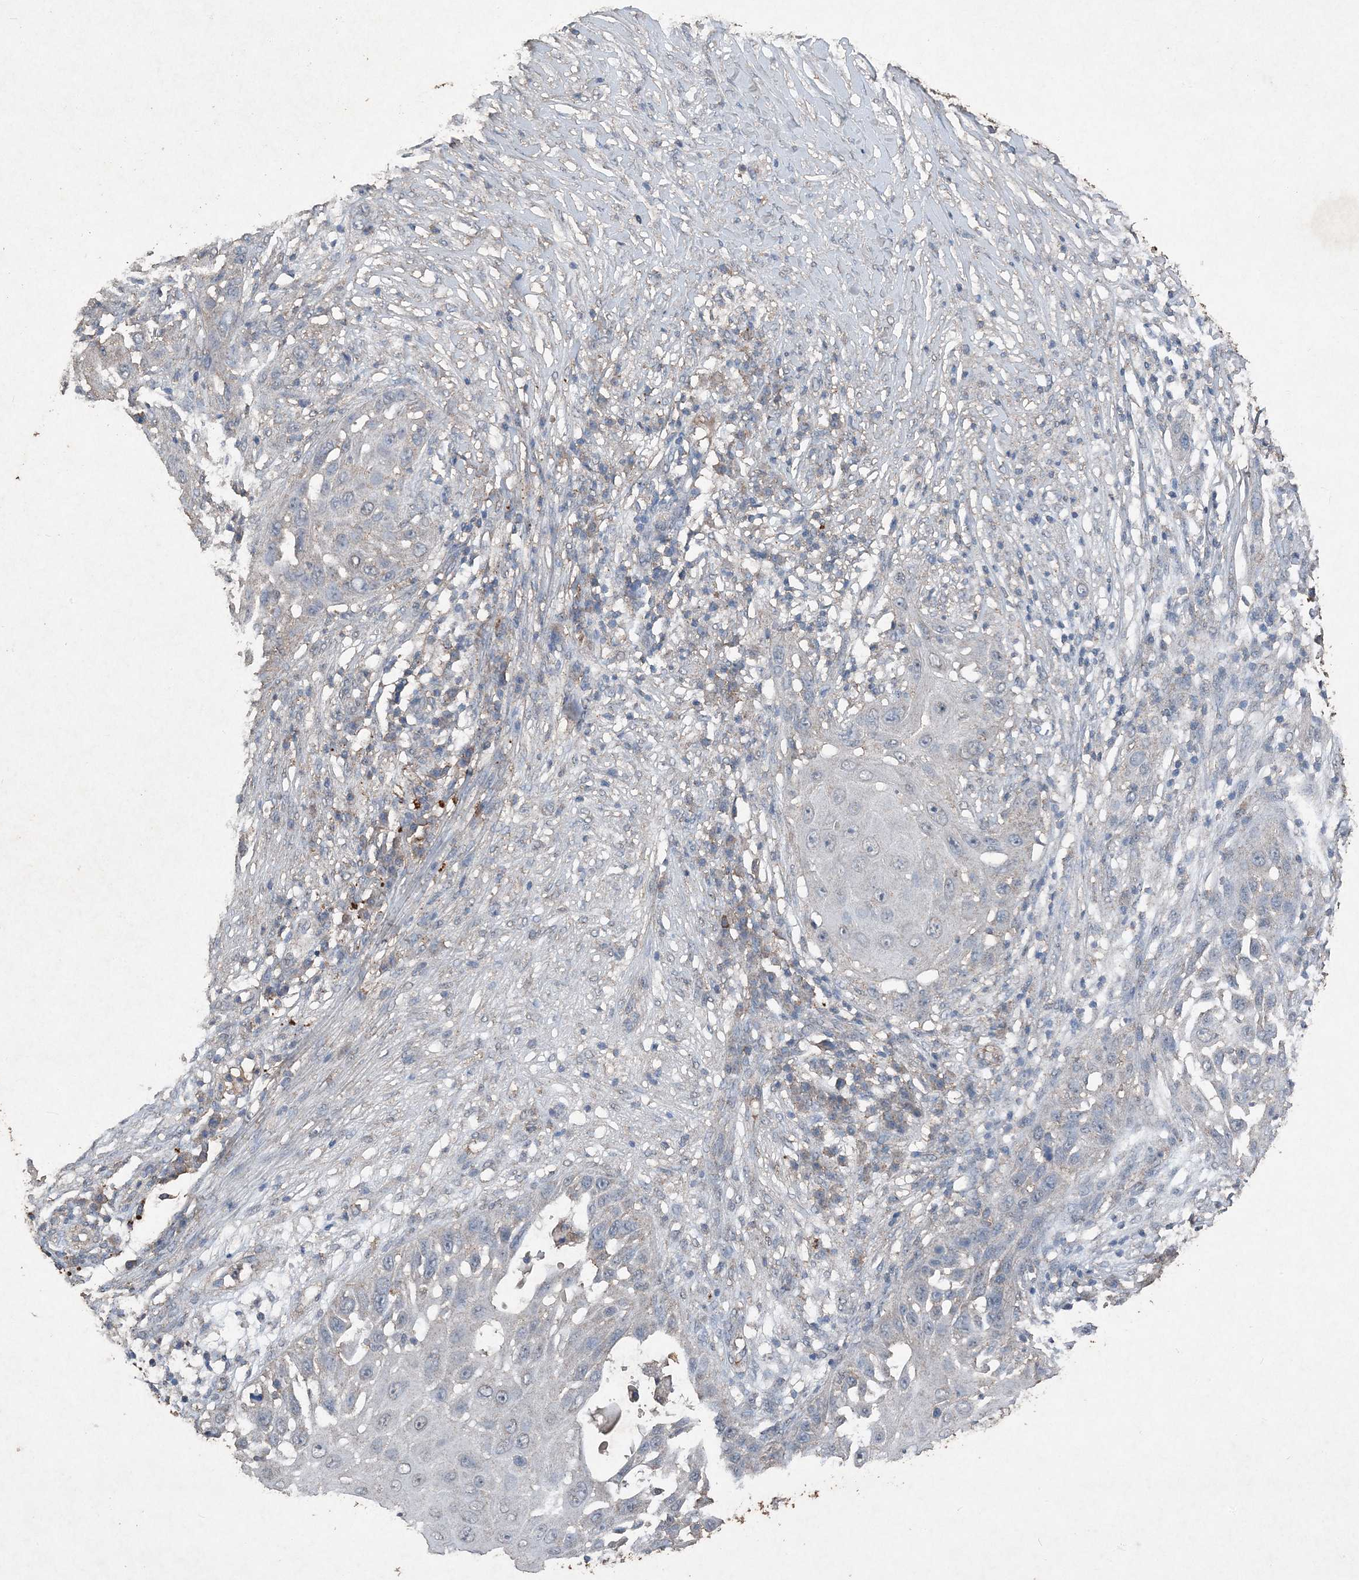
{"staining": {"intensity": "negative", "quantity": "none", "location": "none"}, "tissue": "skin cancer", "cell_type": "Tumor cells", "image_type": "cancer", "snomed": [{"axis": "morphology", "description": "Squamous cell carcinoma, NOS"}, {"axis": "topography", "description": "Skin"}], "caption": "Immunohistochemistry (IHC) image of neoplastic tissue: skin cancer (squamous cell carcinoma) stained with DAB exhibits no significant protein staining in tumor cells.", "gene": "FCN3", "patient": {"sex": "female", "age": 44}}